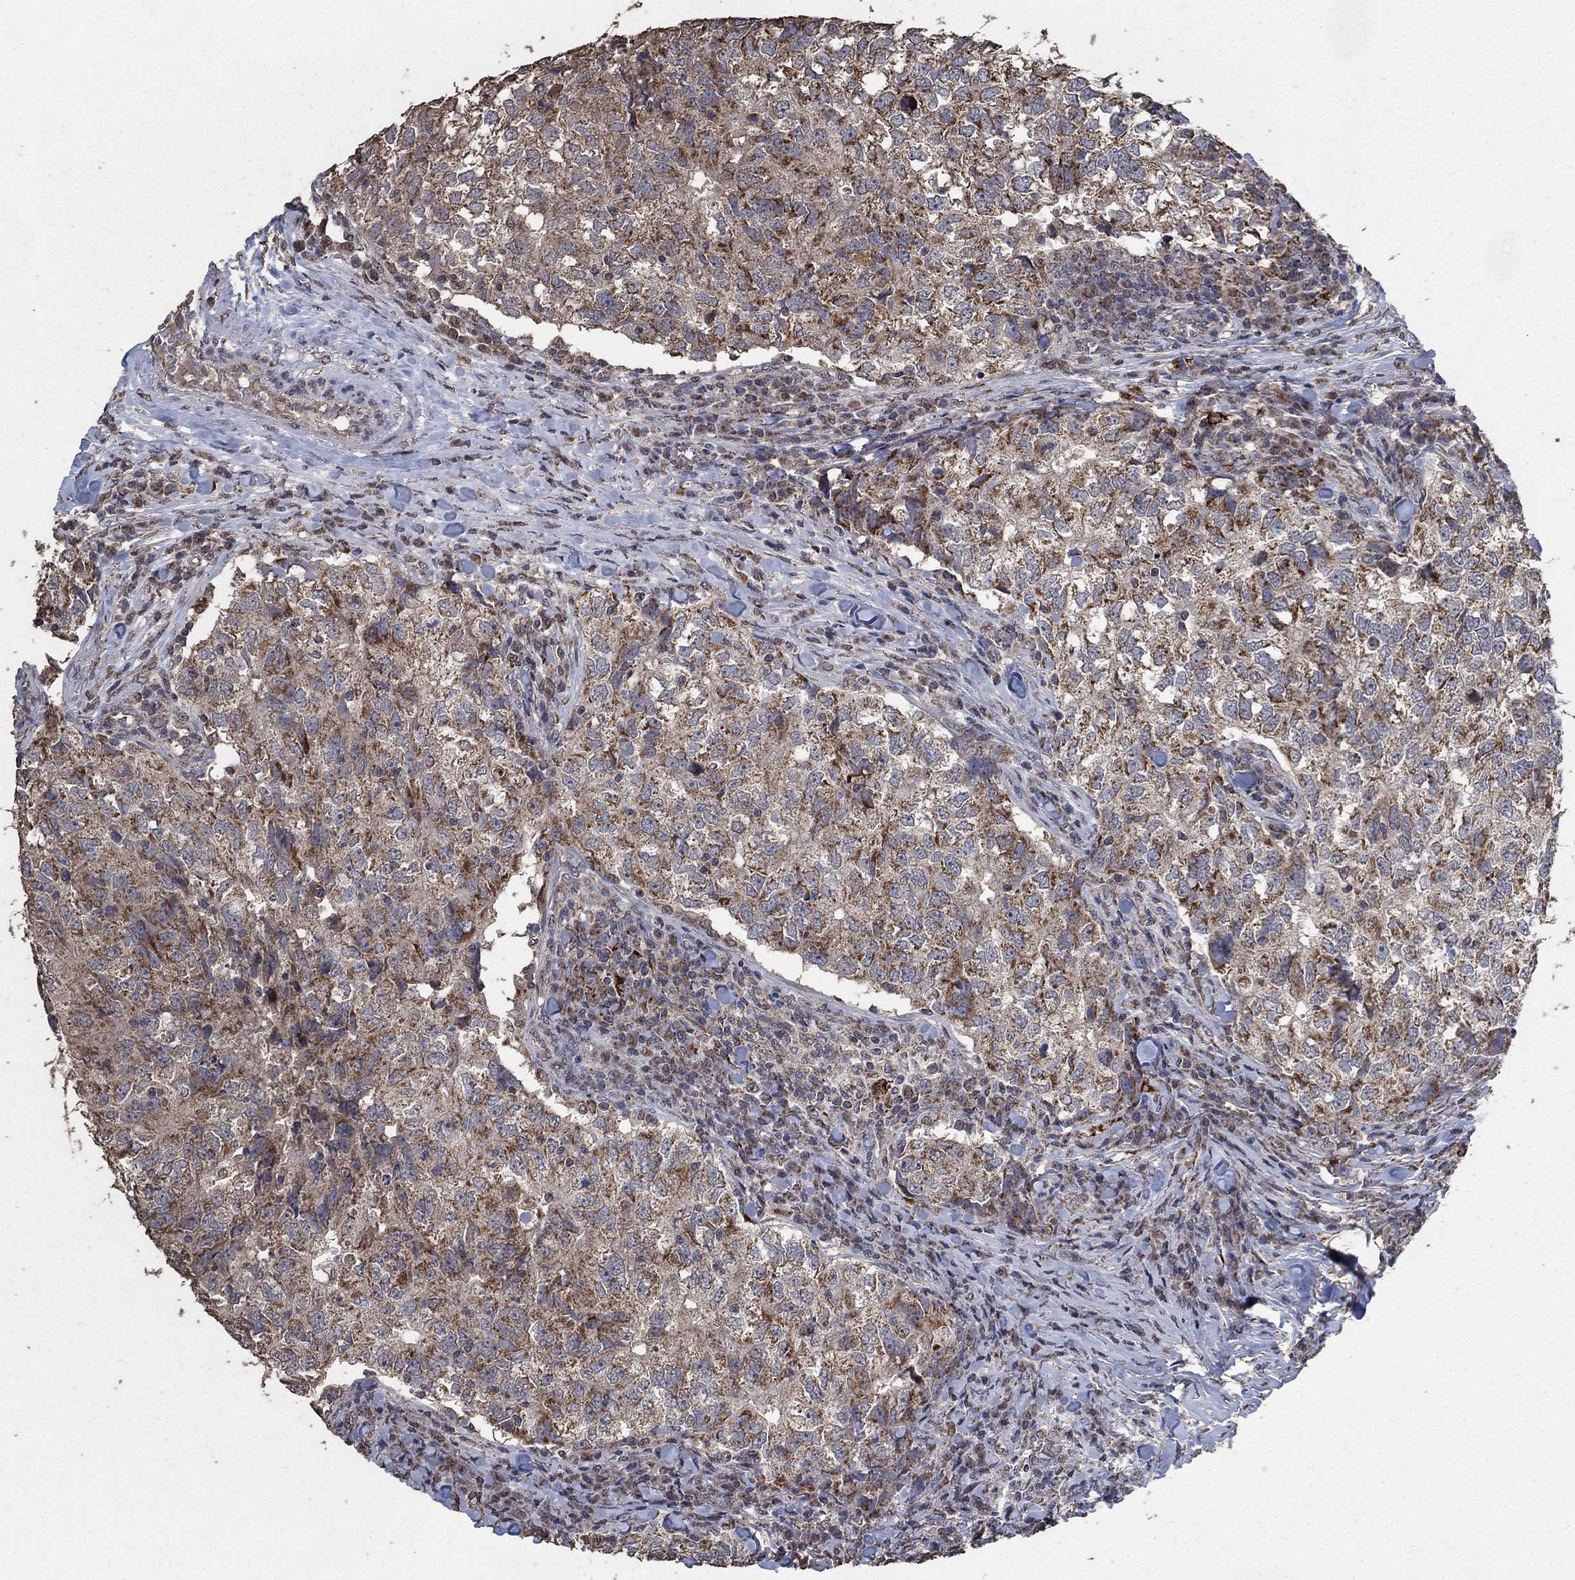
{"staining": {"intensity": "moderate", "quantity": "25%-75%", "location": "cytoplasmic/membranous"}, "tissue": "breast cancer", "cell_type": "Tumor cells", "image_type": "cancer", "snomed": [{"axis": "morphology", "description": "Duct carcinoma"}, {"axis": "topography", "description": "Breast"}], "caption": "Immunohistochemistry (IHC) staining of breast infiltrating ductal carcinoma, which reveals medium levels of moderate cytoplasmic/membranous staining in about 25%-75% of tumor cells indicating moderate cytoplasmic/membranous protein staining. The staining was performed using DAB (3,3'-diaminobenzidine) (brown) for protein detection and nuclei were counterstained in hematoxylin (blue).", "gene": "MRPS24", "patient": {"sex": "female", "age": 30}}